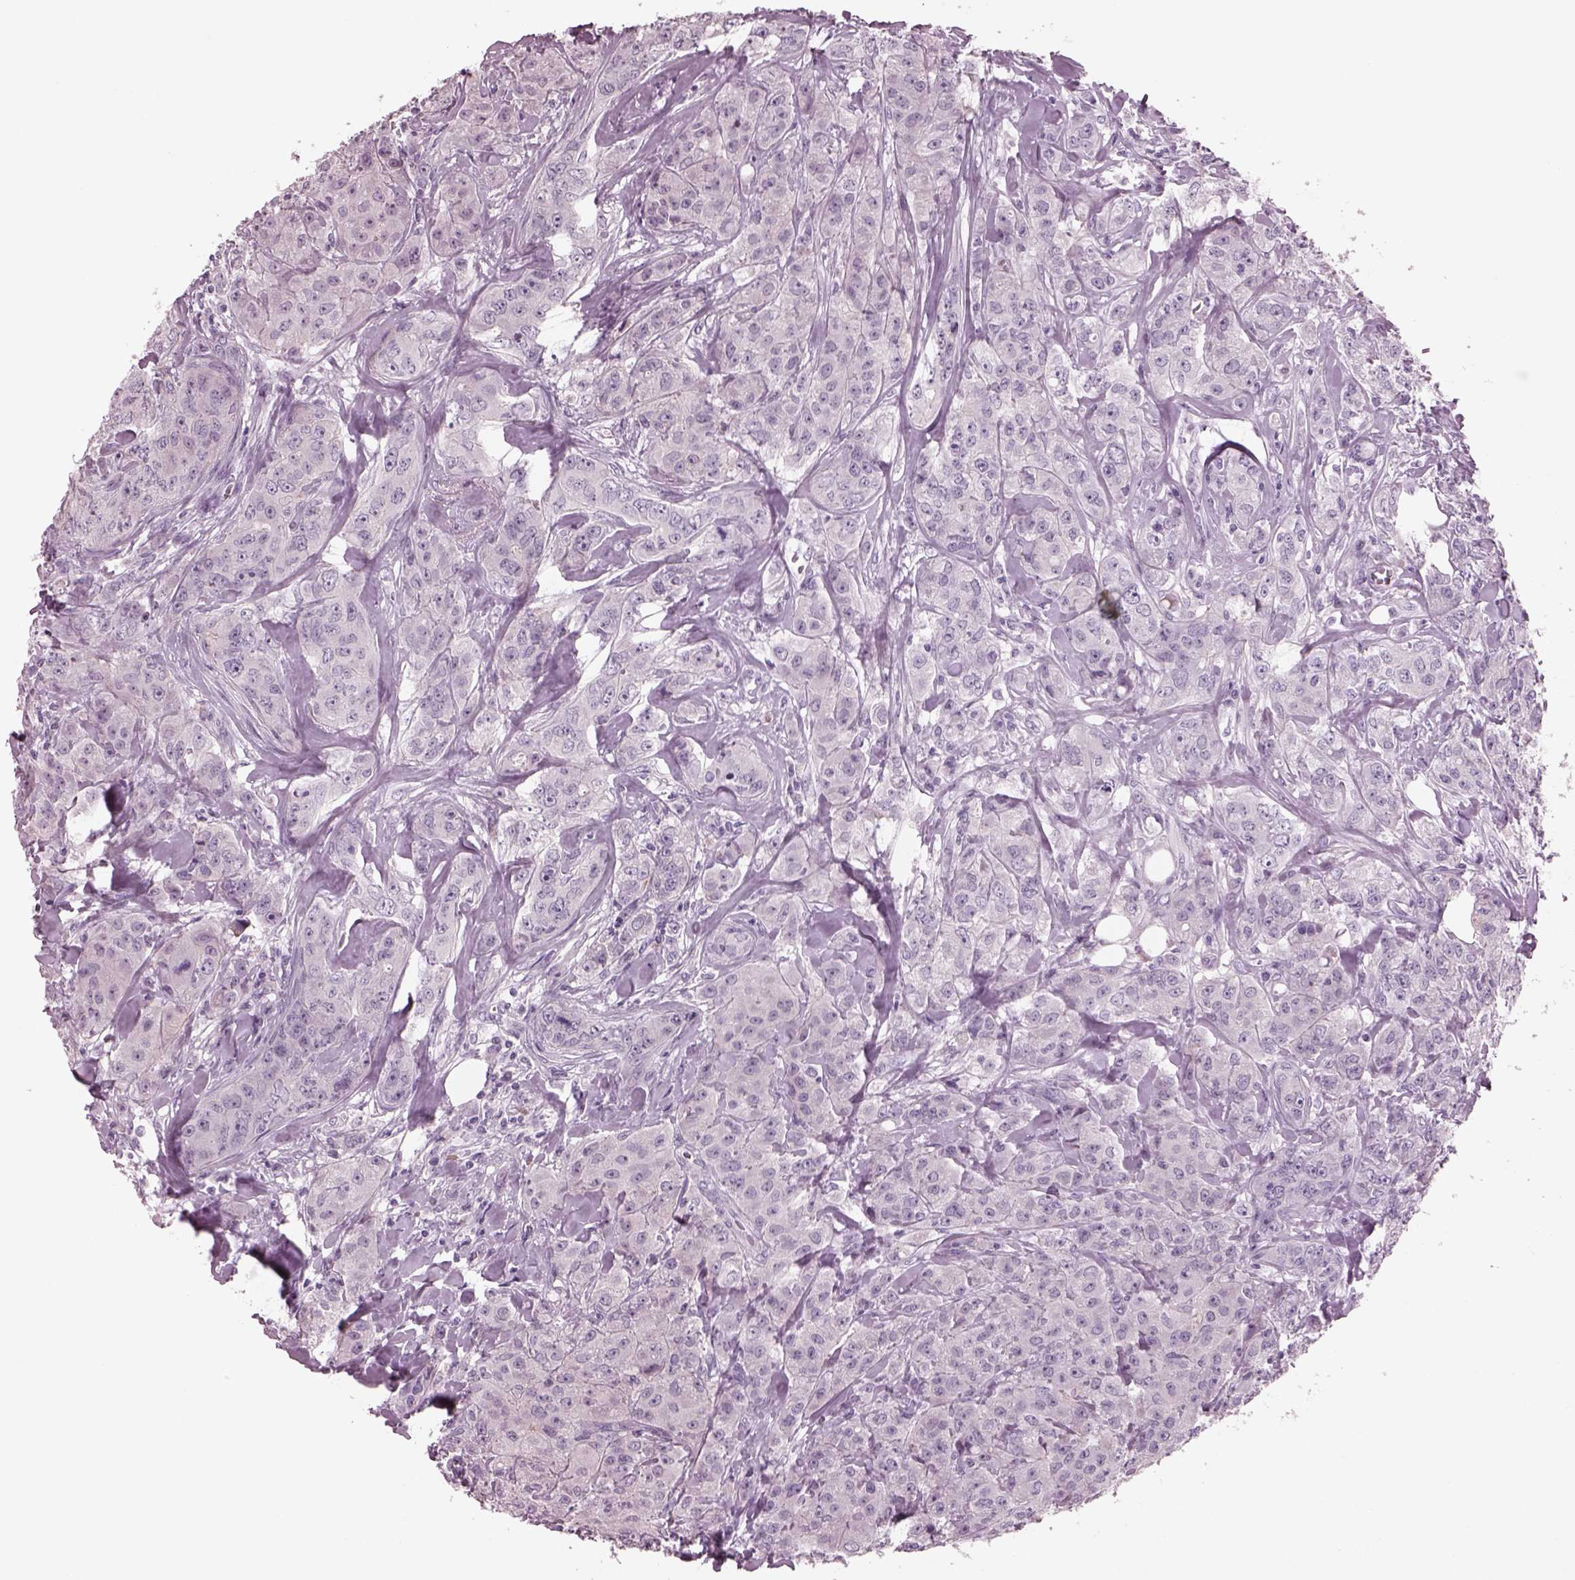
{"staining": {"intensity": "negative", "quantity": "none", "location": "none"}, "tissue": "breast cancer", "cell_type": "Tumor cells", "image_type": "cancer", "snomed": [{"axis": "morphology", "description": "Duct carcinoma"}, {"axis": "topography", "description": "Breast"}], "caption": "There is no significant staining in tumor cells of breast cancer (infiltrating ductal carcinoma).", "gene": "CYLC1", "patient": {"sex": "female", "age": 43}}